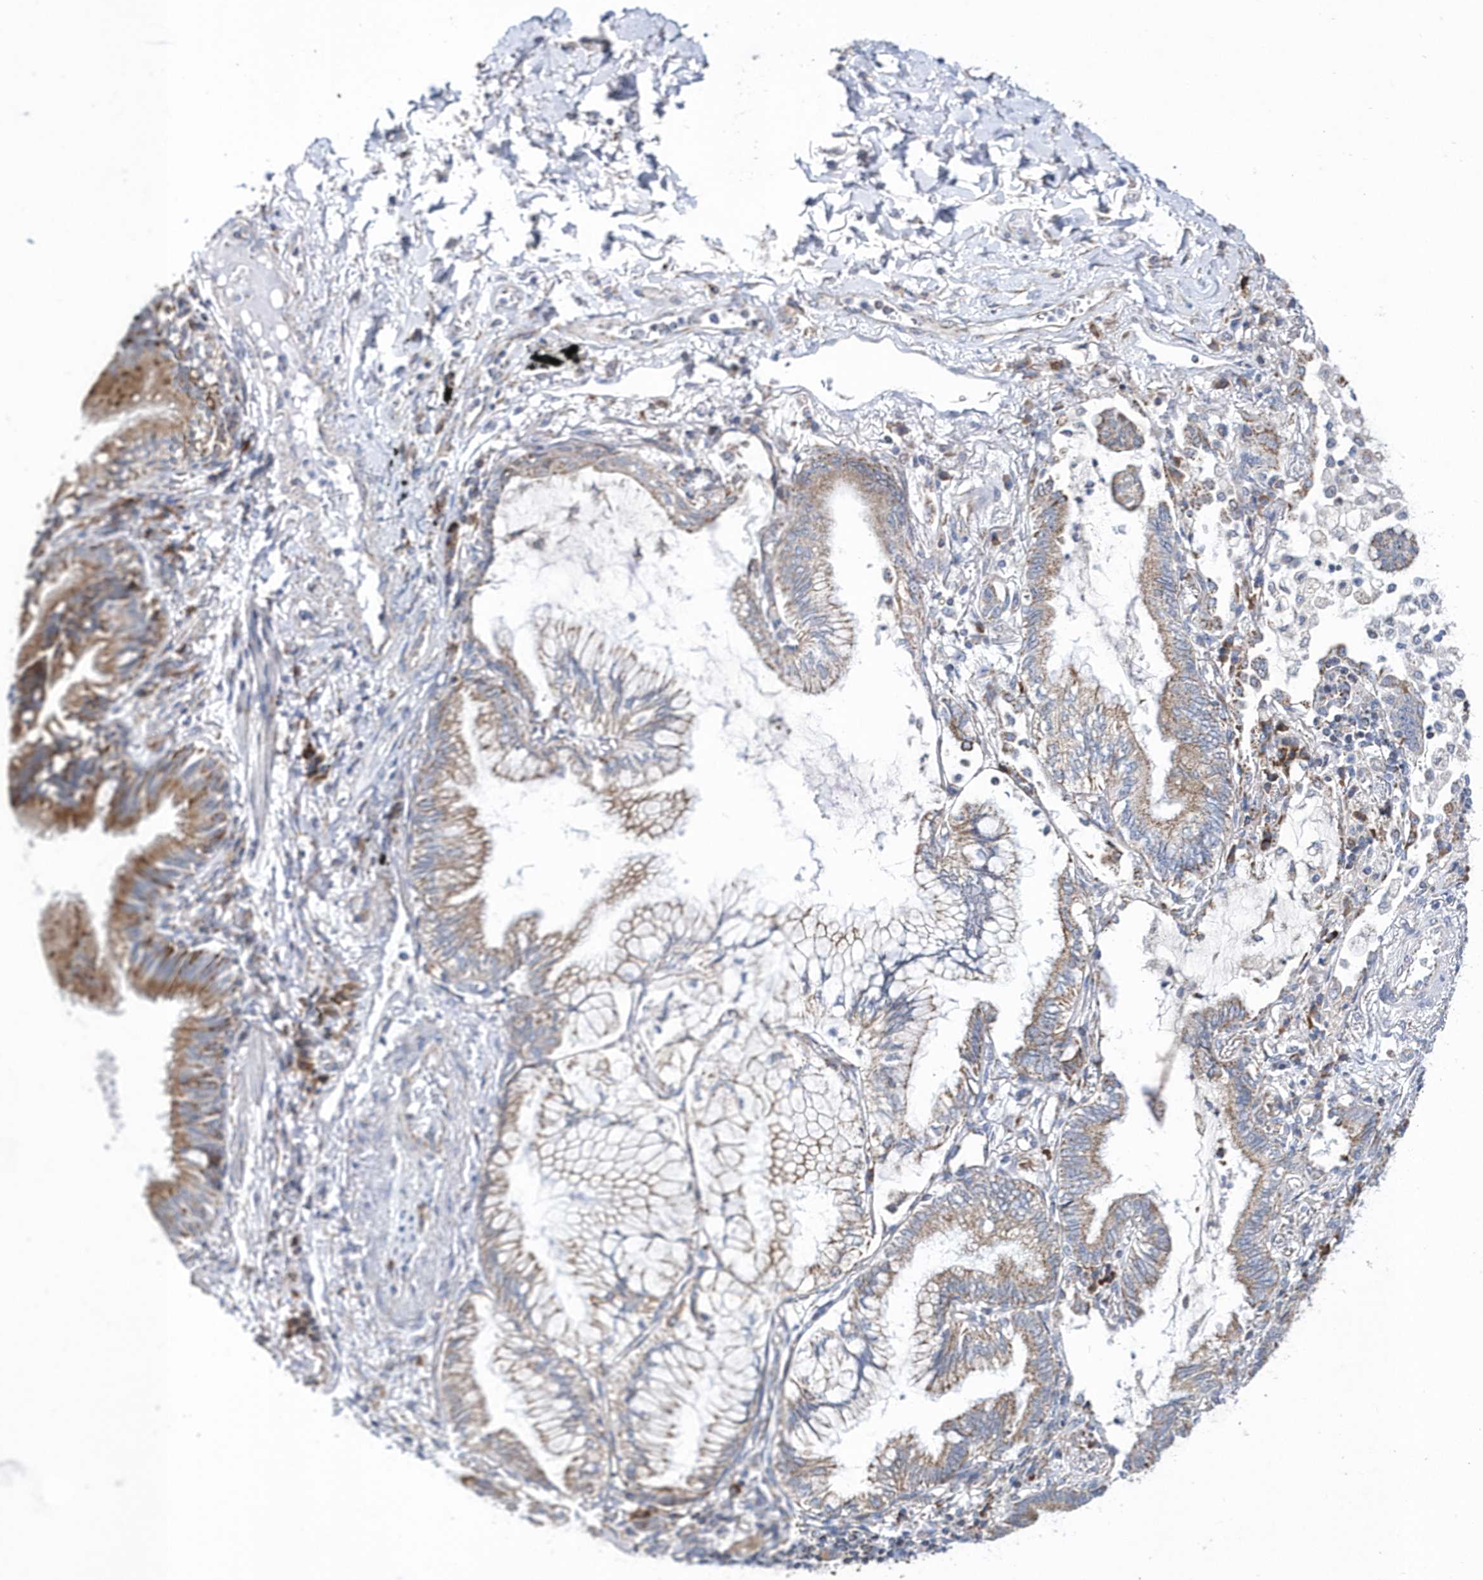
{"staining": {"intensity": "weak", "quantity": "25%-75%", "location": "cytoplasmic/membranous"}, "tissue": "lung cancer", "cell_type": "Tumor cells", "image_type": "cancer", "snomed": [{"axis": "morphology", "description": "Adenocarcinoma, NOS"}, {"axis": "topography", "description": "Lung"}], "caption": "Protein staining reveals weak cytoplasmic/membranous positivity in approximately 25%-75% of tumor cells in lung adenocarcinoma.", "gene": "SPATA5", "patient": {"sex": "female", "age": 70}}